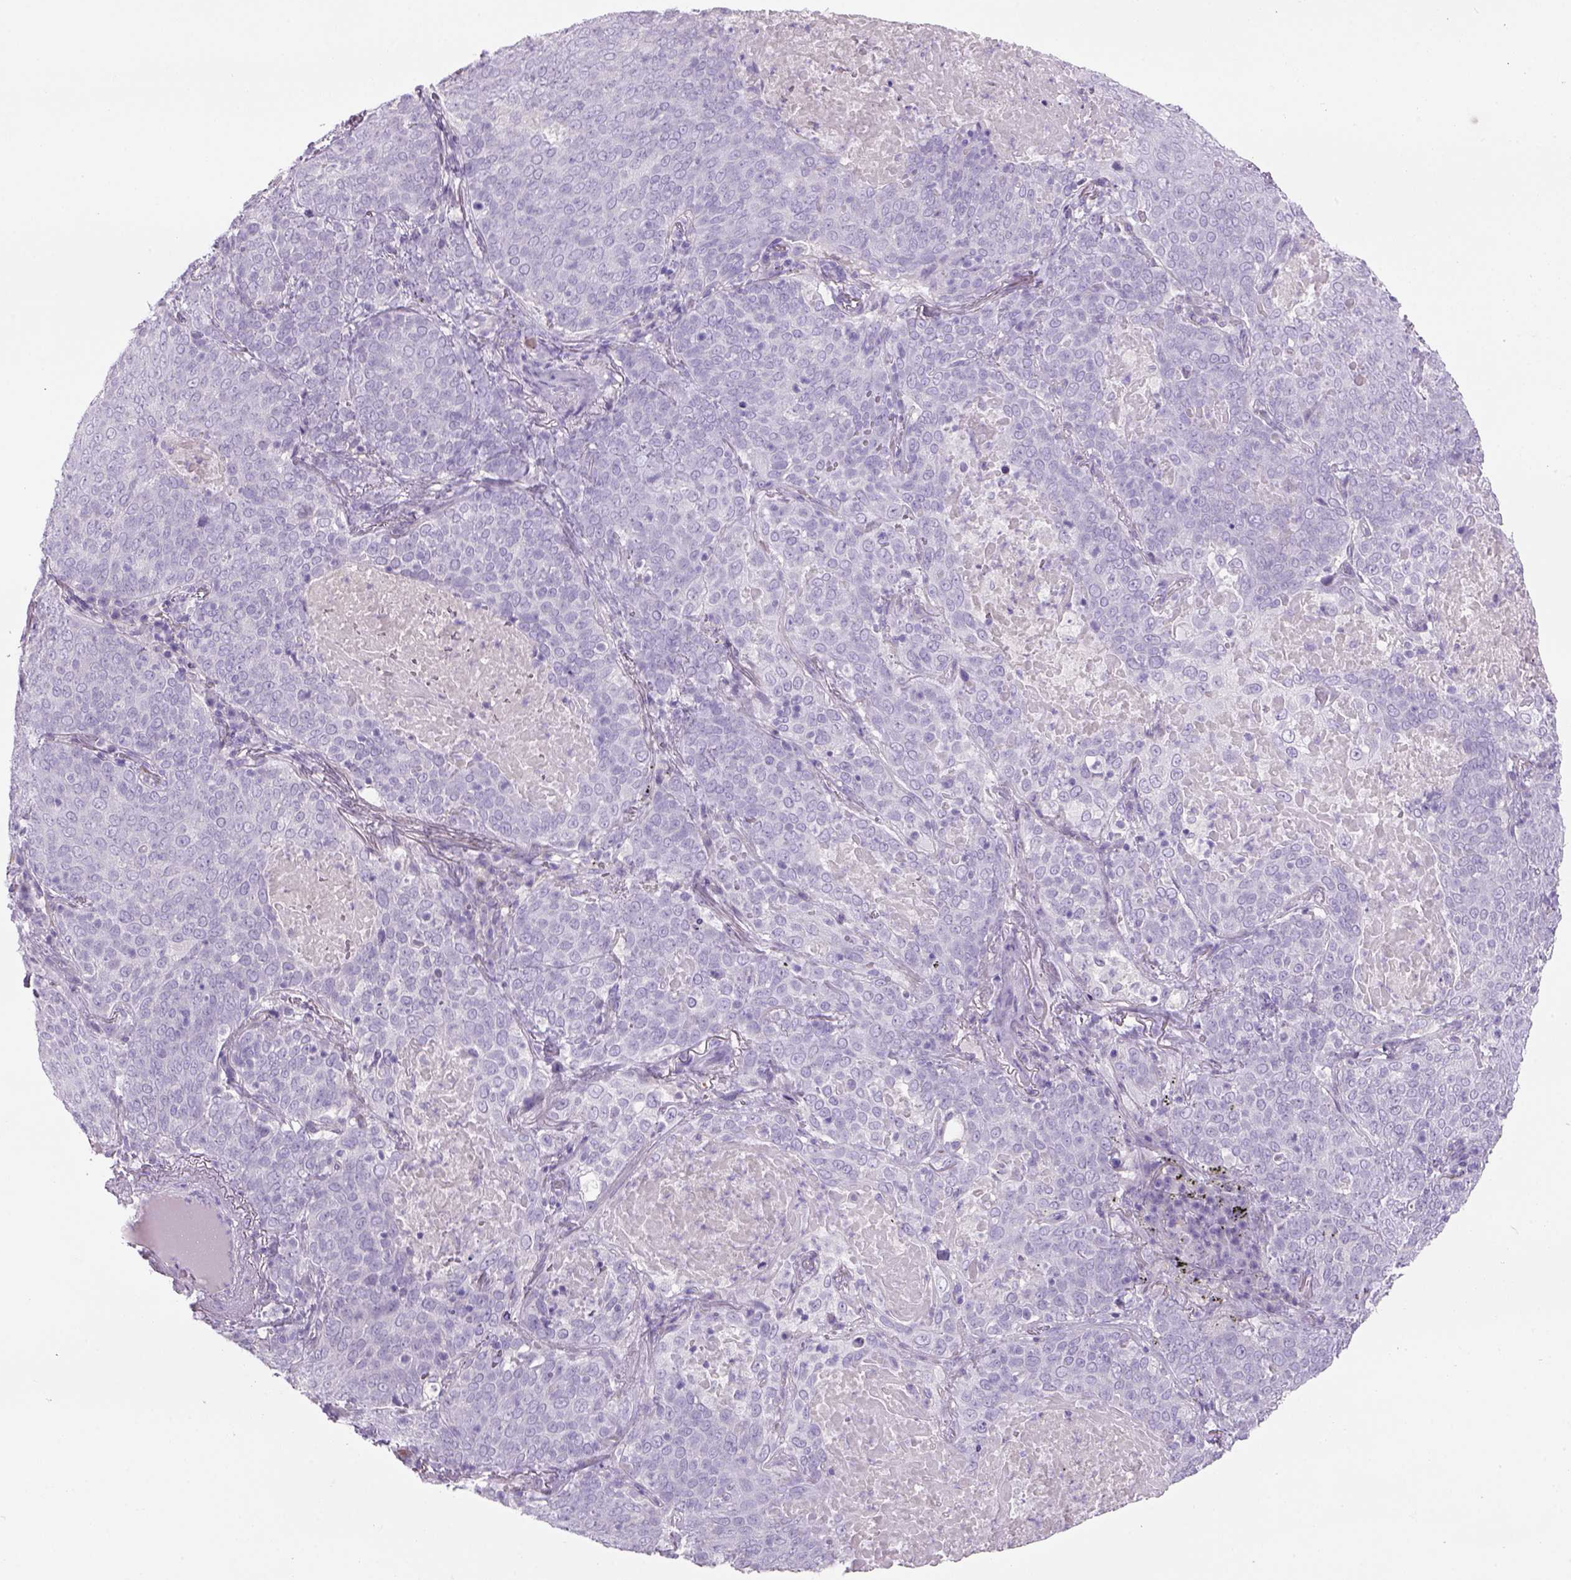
{"staining": {"intensity": "negative", "quantity": "none", "location": "none"}, "tissue": "lung cancer", "cell_type": "Tumor cells", "image_type": "cancer", "snomed": [{"axis": "morphology", "description": "Squamous cell carcinoma, NOS"}, {"axis": "topography", "description": "Lung"}], "caption": "Lung squamous cell carcinoma was stained to show a protein in brown. There is no significant positivity in tumor cells.", "gene": "TENM4", "patient": {"sex": "male", "age": 82}}